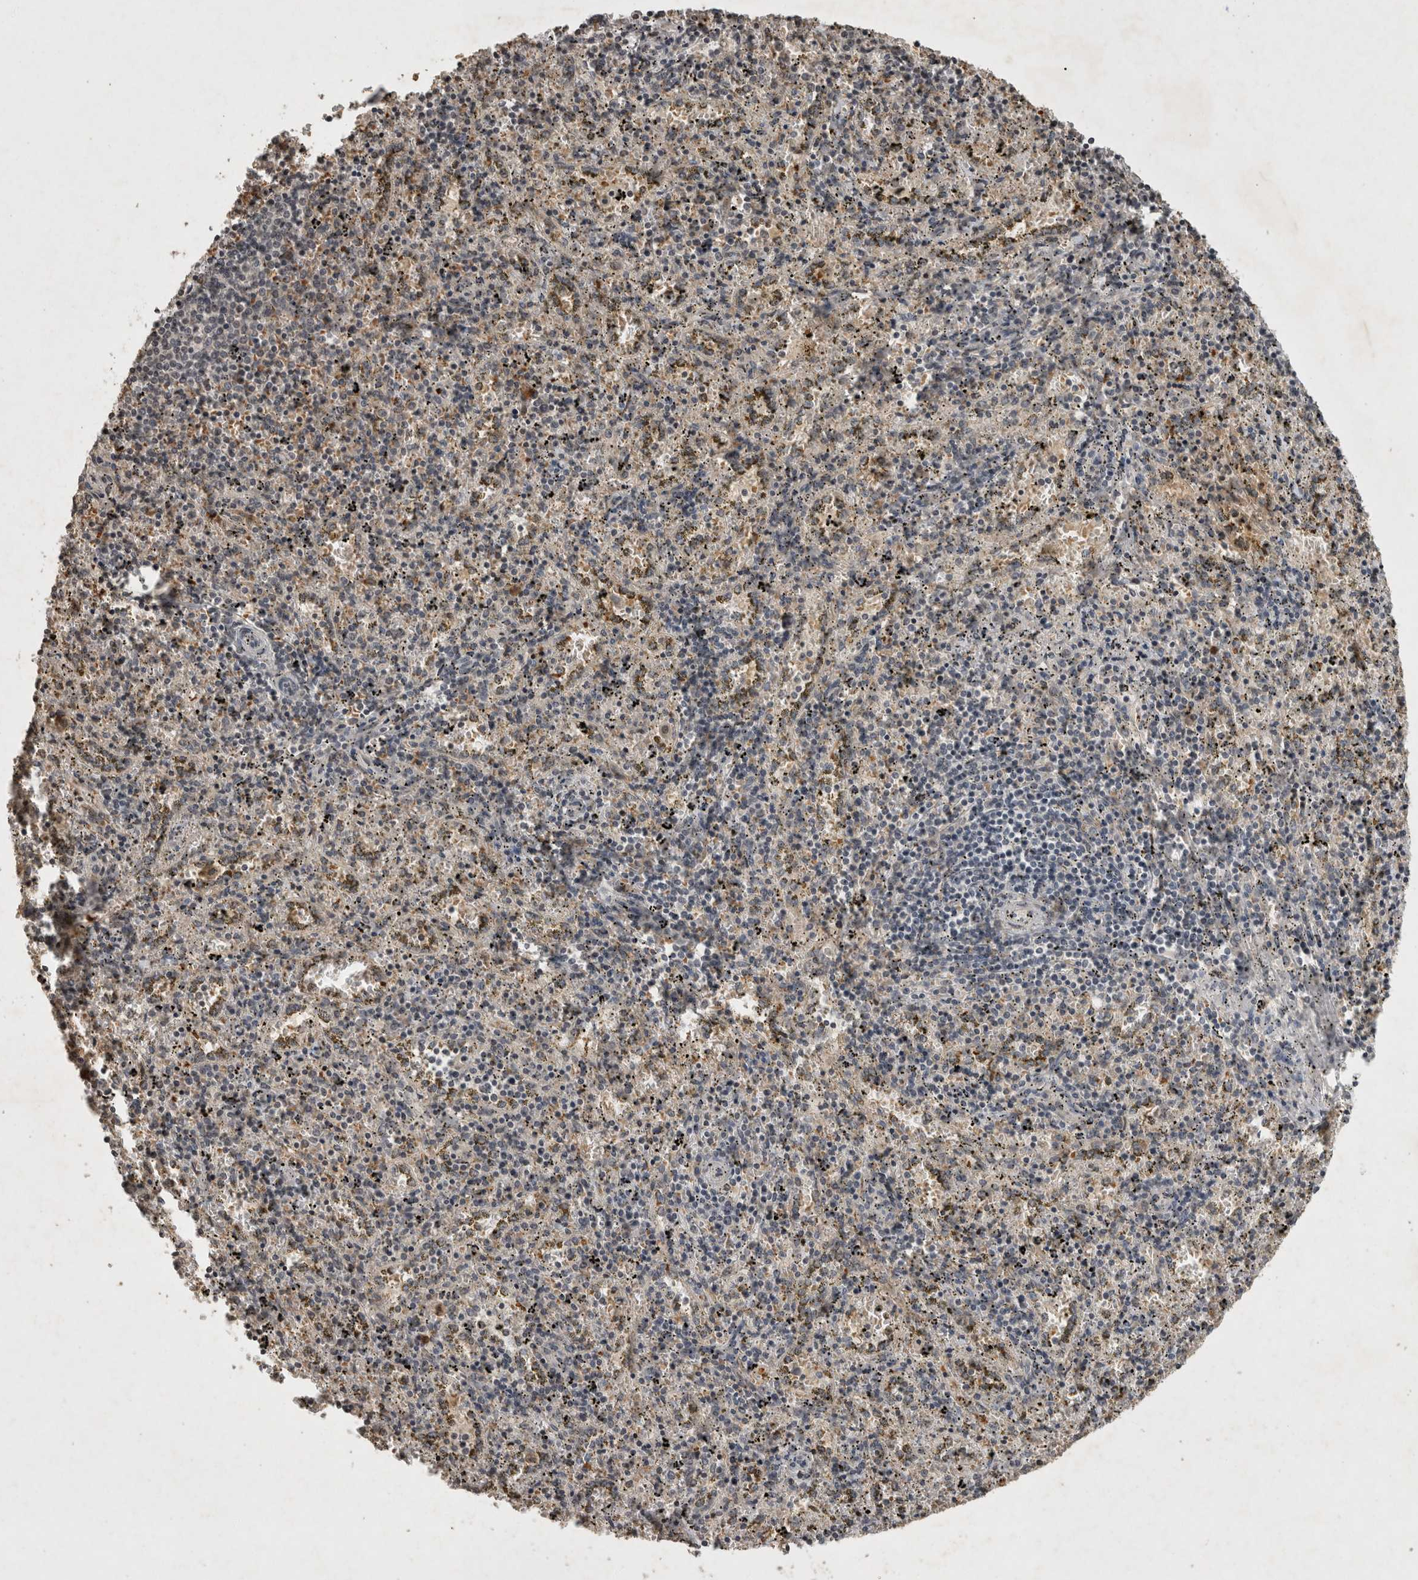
{"staining": {"intensity": "moderate", "quantity": "<25%", "location": "cytoplasmic/membranous"}, "tissue": "spleen", "cell_type": "Cells in red pulp", "image_type": "normal", "snomed": [{"axis": "morphology", "description": "Normal tissue, NOS"}, {"axis": "topography", "description": "Spleen"}], "caption": "A brown stain highlights moderate cytoplasmic/membranous positivity of a protein in cells in red pulp of unremarkable human spleen.", "gene": "HRK", "patient": {"sex": "male", "age": 11}}